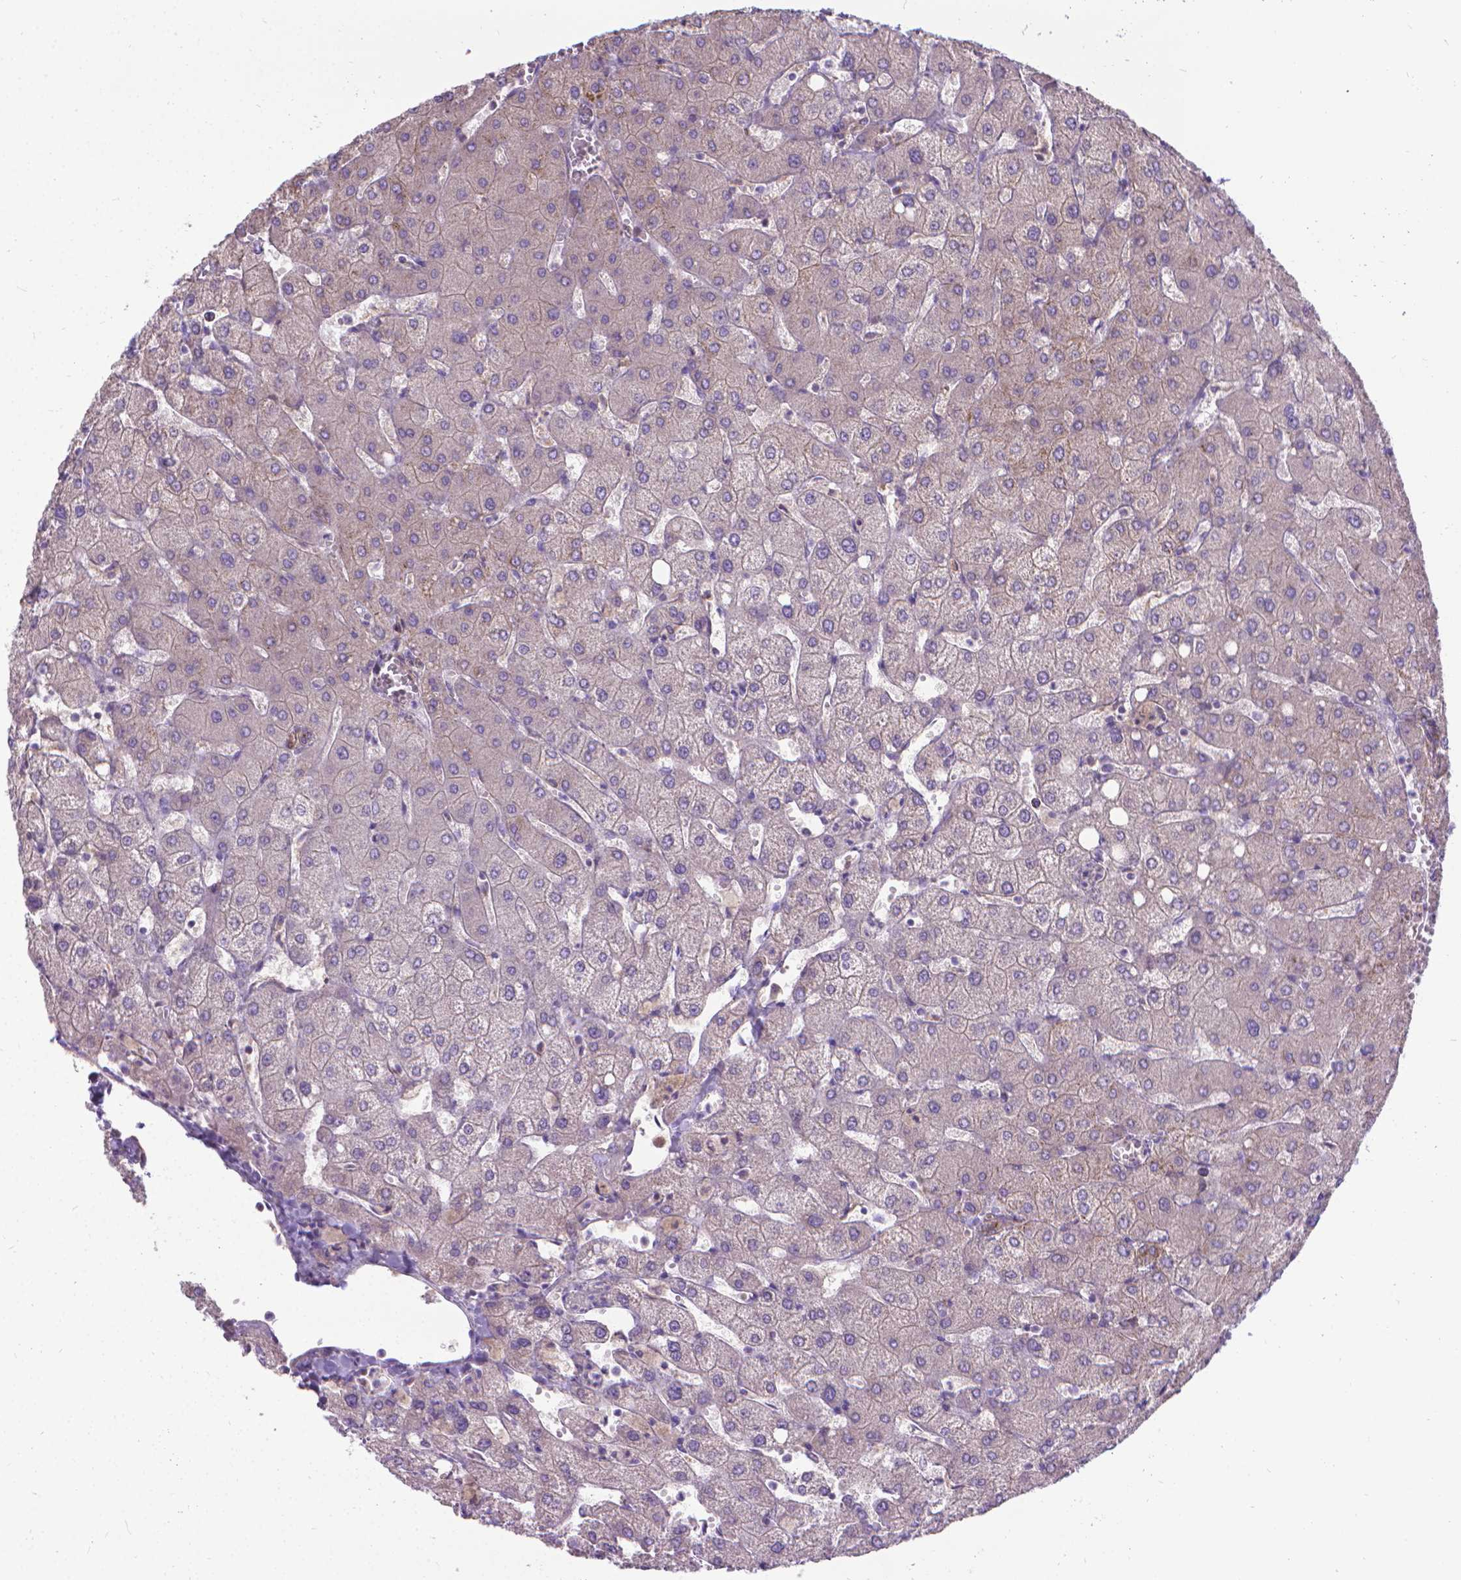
{"staining": {"intensity": "weak", "quantity": "25%-75%", "location": "cytoplasmic/membranous"}, "tissue": "liver", "cell_type": "Cholangiocytes", "image_type": "normal", "snomed": [{"axis": "morphology", "description": "Normal tissue, NOS"}, {"axis": "topography", "description": "Liver"}], "caption": "Immunohistochemical staining of unremarkable human liver exhibits 25%-75% levels of weak cytoplasmic/membranous protein staining in approximately 25%-75% of cholangiocytes.", "gene": "CFAP299", "patient": {"sex": "female", "age": 54}}